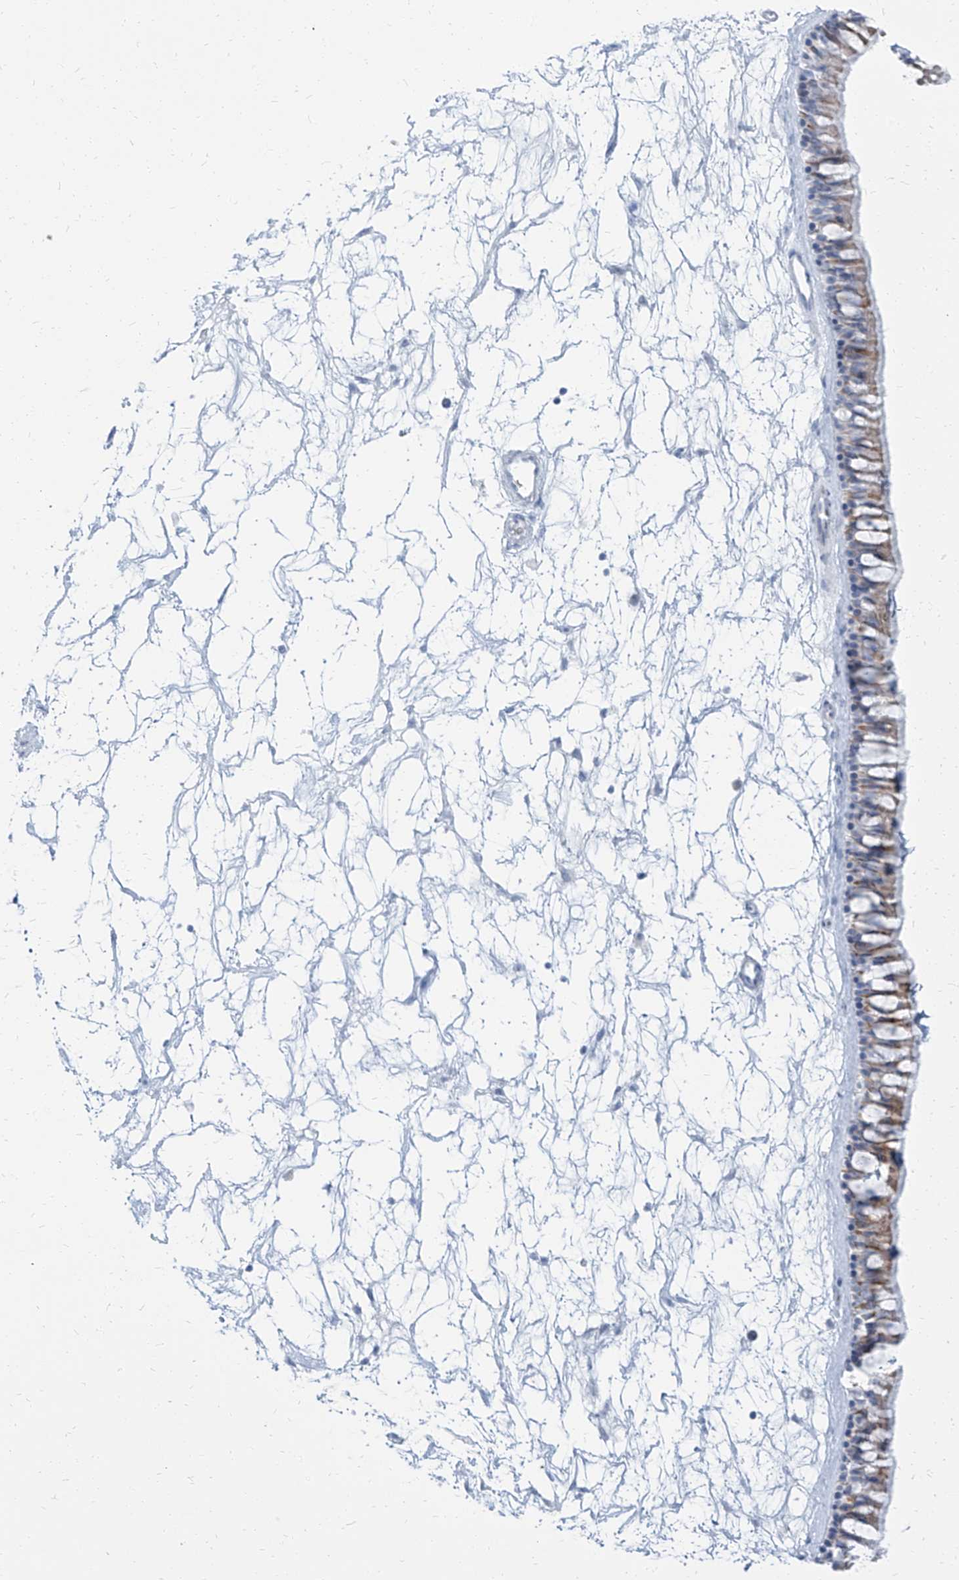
{"staining": {"intensity": "weak", "quantity": "25%-75%", "location": "cytoplasmic/membranous"}, "tissue": "nasopharynx", "cell_type": "Respiratory epithelial cells", "image_type": "normal", "snomed": [{"axis": "morphology", "description": "Normal tissue, NOS"}, {"axis": "topography", "description": "Nasopharynx"}], "caption": "Benign nasopharynx exhibits weak cytoplasmic/membranous positivity in about 25%-75% of respiratory epithelial cells, visualized by immunohistochemistry. The staining was performed using DAB to visualize the protein expression in brown, while the nuclei were stained in blue with hematoxylin (Magnification: 20x).", "gene": "TXLNB", "patient": {"sex": "male", "age": 64}}